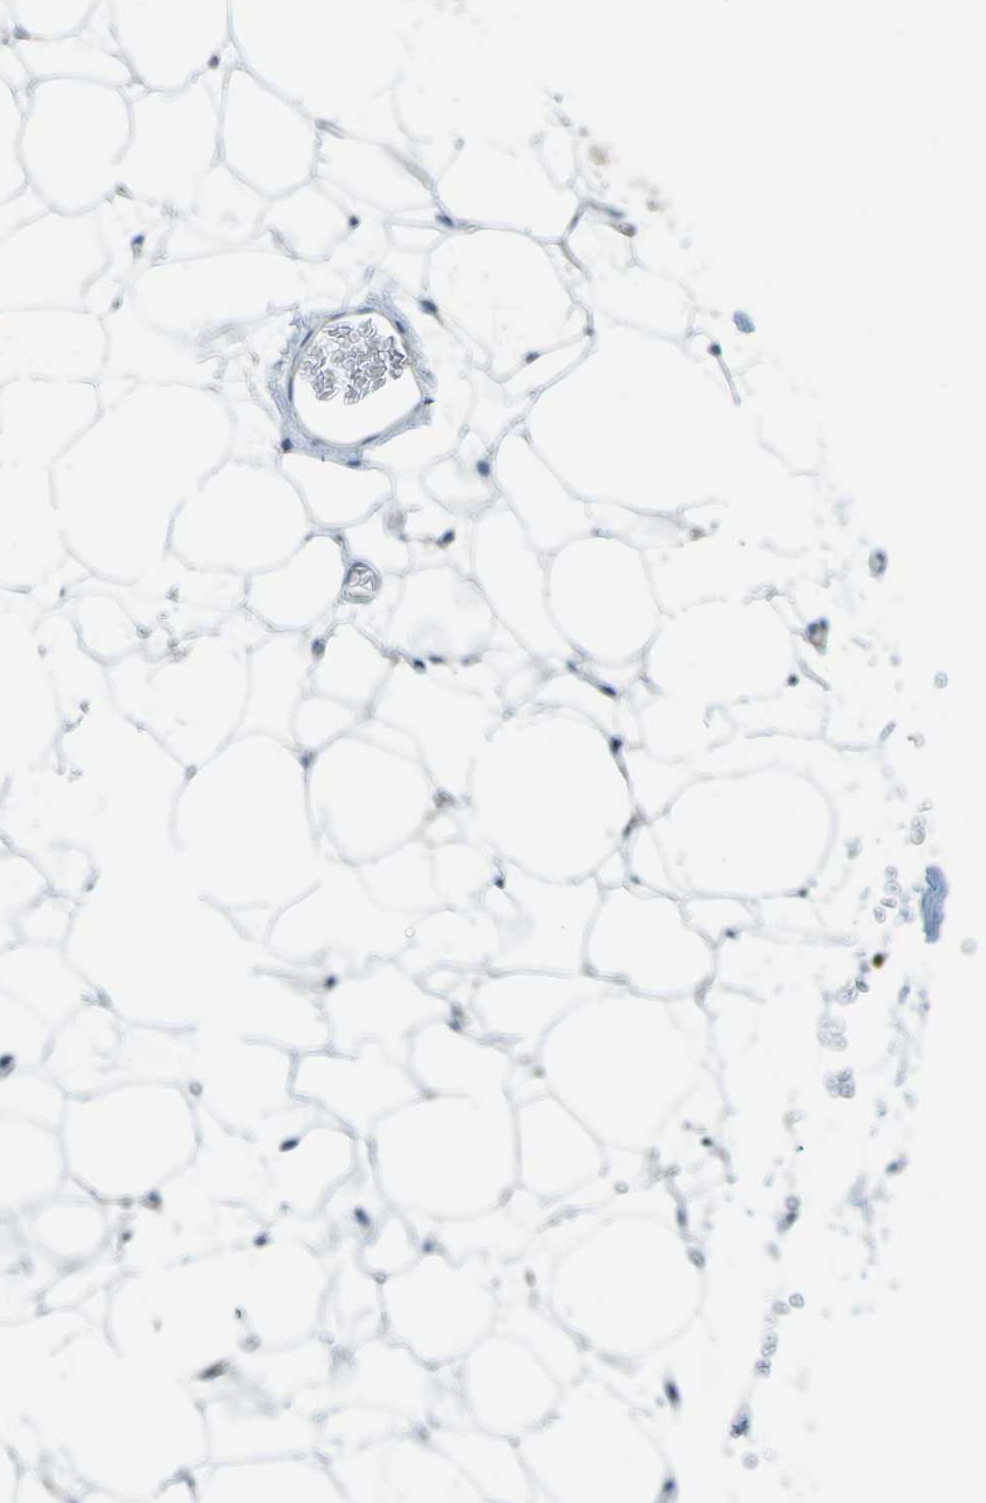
{"staining": {"intensity": "negative", "quantity": "none", "location": "none"}, "tissue": "adipose tissue", "cell_type": "Adipocytes", "image_type": "normal", "snomed": [{"axis": "morphology", "description": "Normal tissue, NOS"}, {"axis": "topography", "description": "Breast"}, {"axis": "topography", "description": "Soft tissue"}], "caption": "This image is of benign adipose tissue stained with immunohistochemistry to label a protein in brown with the nuclei are counter-stained blue. There is no expression in adipocytes. (DAB immunohistochemistry with hematoxylin counter stain).", "gene": "WNK2", "patient": {"sex": "female", "age": 75}}